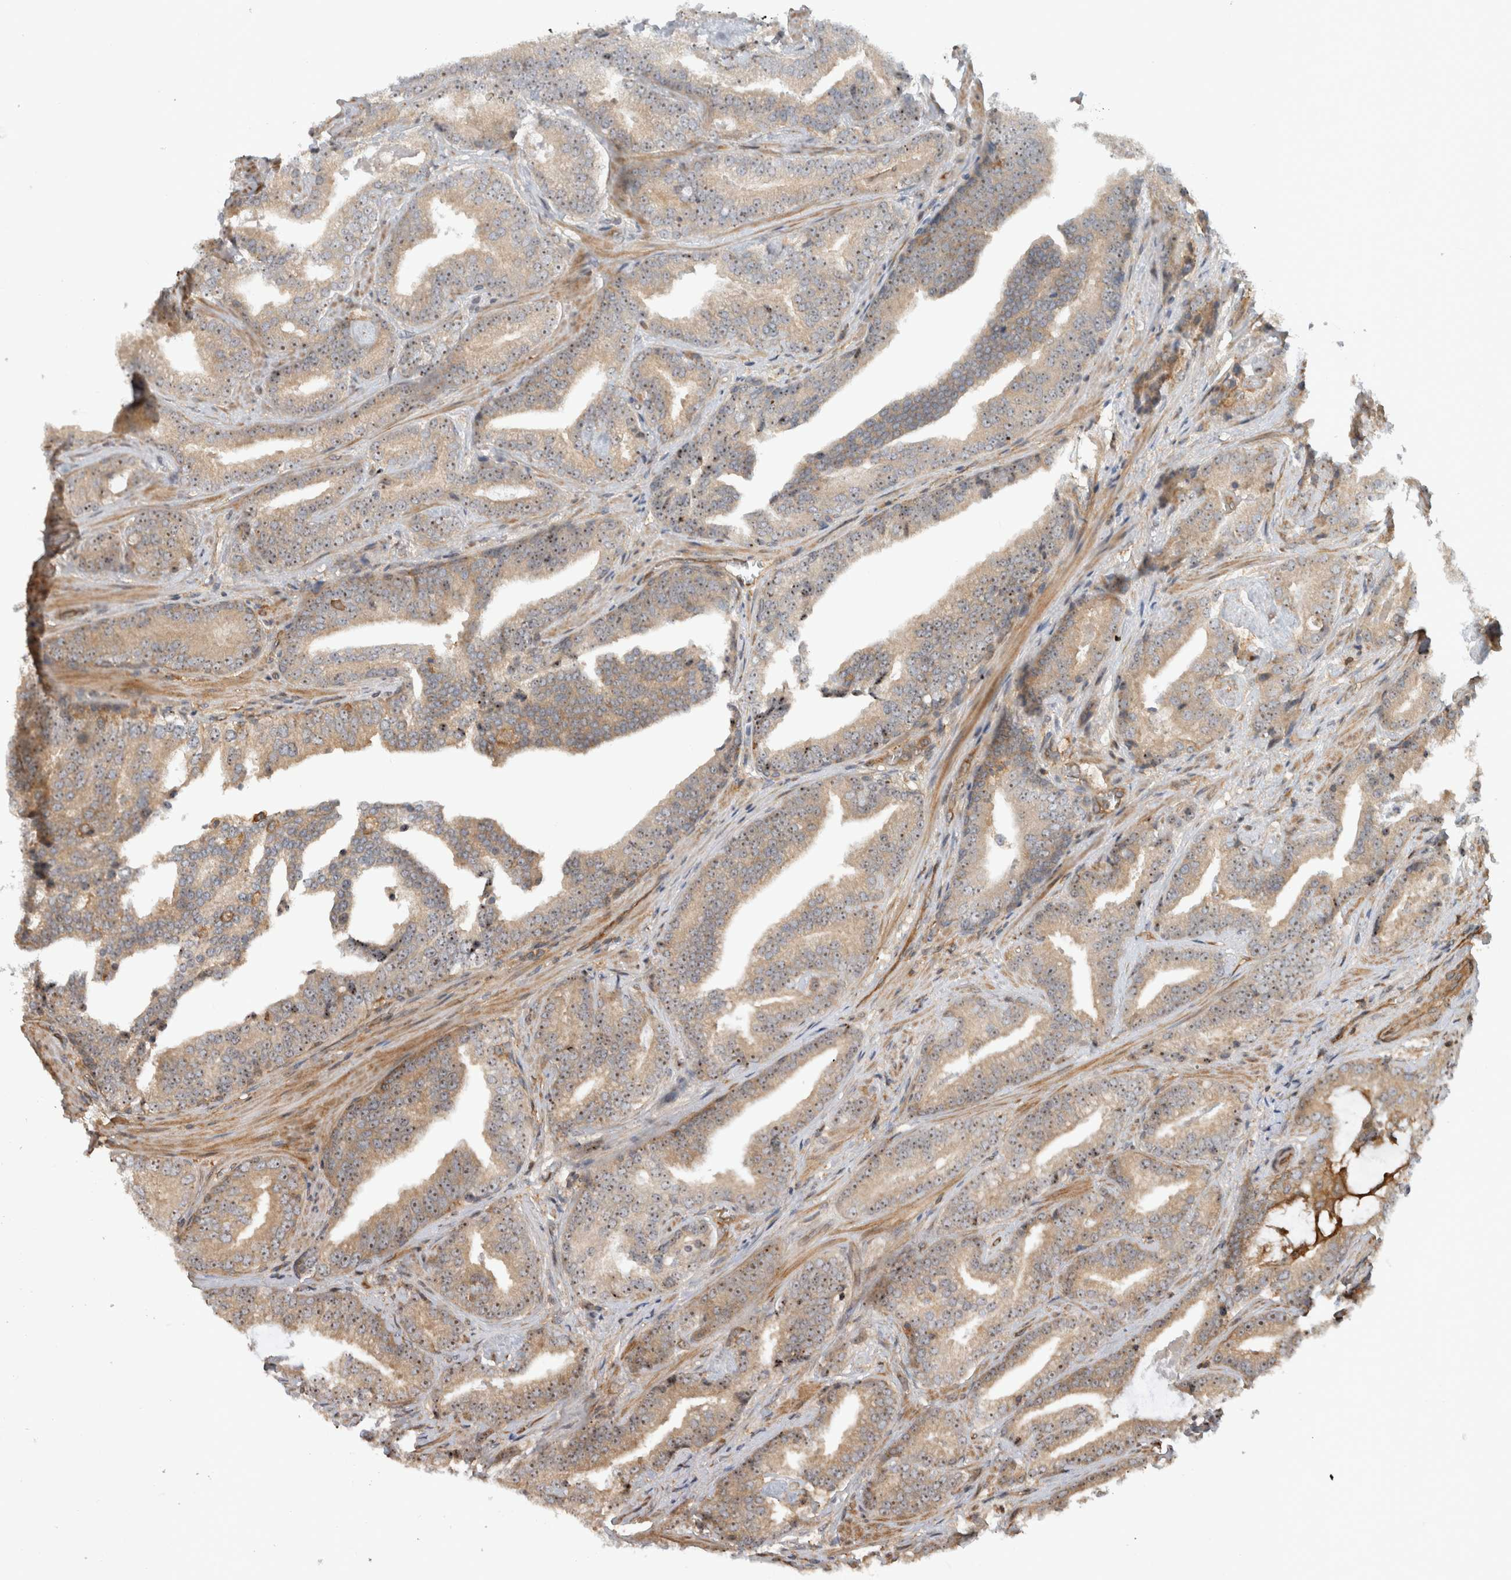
{"staining": {"intensity": "moderate", "quantity": ">75%", "location": "cytoplasmic/membranous,nuclear"}, "tissue": "prostate cancer", "cell_type": "Tumor cells", "image_type": "cancer", "snomed": [{"axis": "morphology", "description": "Adenocarcinoma, Low grade"}, {"axis": "topography", "description": "Prostate"}], "caption": "Immunohistochemical staining of human prostate cancer (low-grade adenocarcinoma) reveals medium levels of moderate cytoplasmic/membranous and nuclear protein positivity in approximately >75% of tumor cells. (Stains: DAB in brown, nuclei in blue, Microscopy: brightfield microscopy at high magnification).", "gene": "WASF2", "patient": {"sex": "male", "age": 67}}